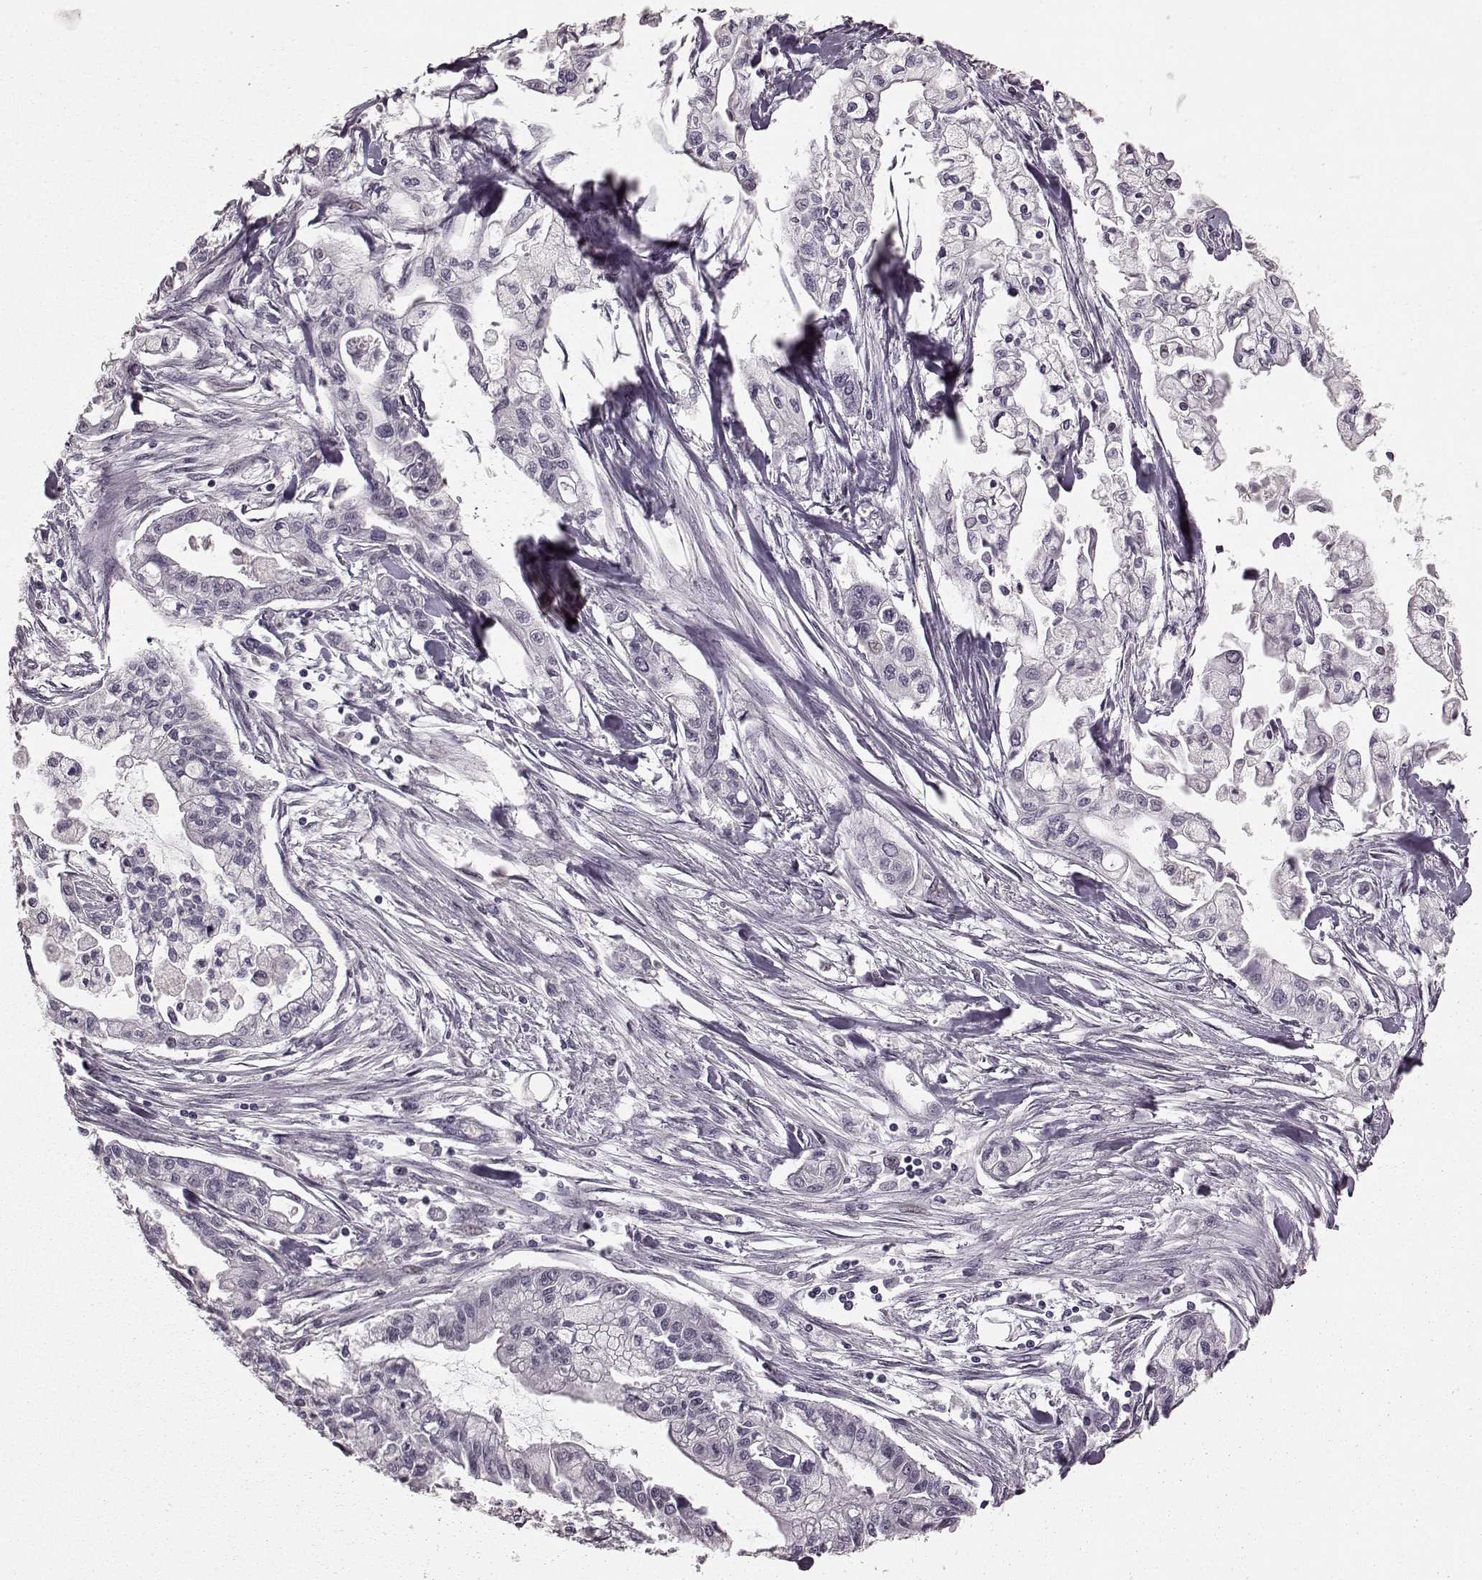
{"staining": {"intensity": "negative", "quantity": "none", "location": "none"}, "tissue": "pancreatic cancer", "cell_type": "Tumor cells", "image_type": "cancer", "snomed": [{"axis": "morphology", "description": "Adenocarcinoma, NOS"}, {"axis": "topography", "description": "Pancreas"}], "caption": "Immunohistochemistry of pancreatic cancer reveals no staining in tumor cells.", "gene": "CCNA2", "patient": {"sex": "male", "age": 54}}